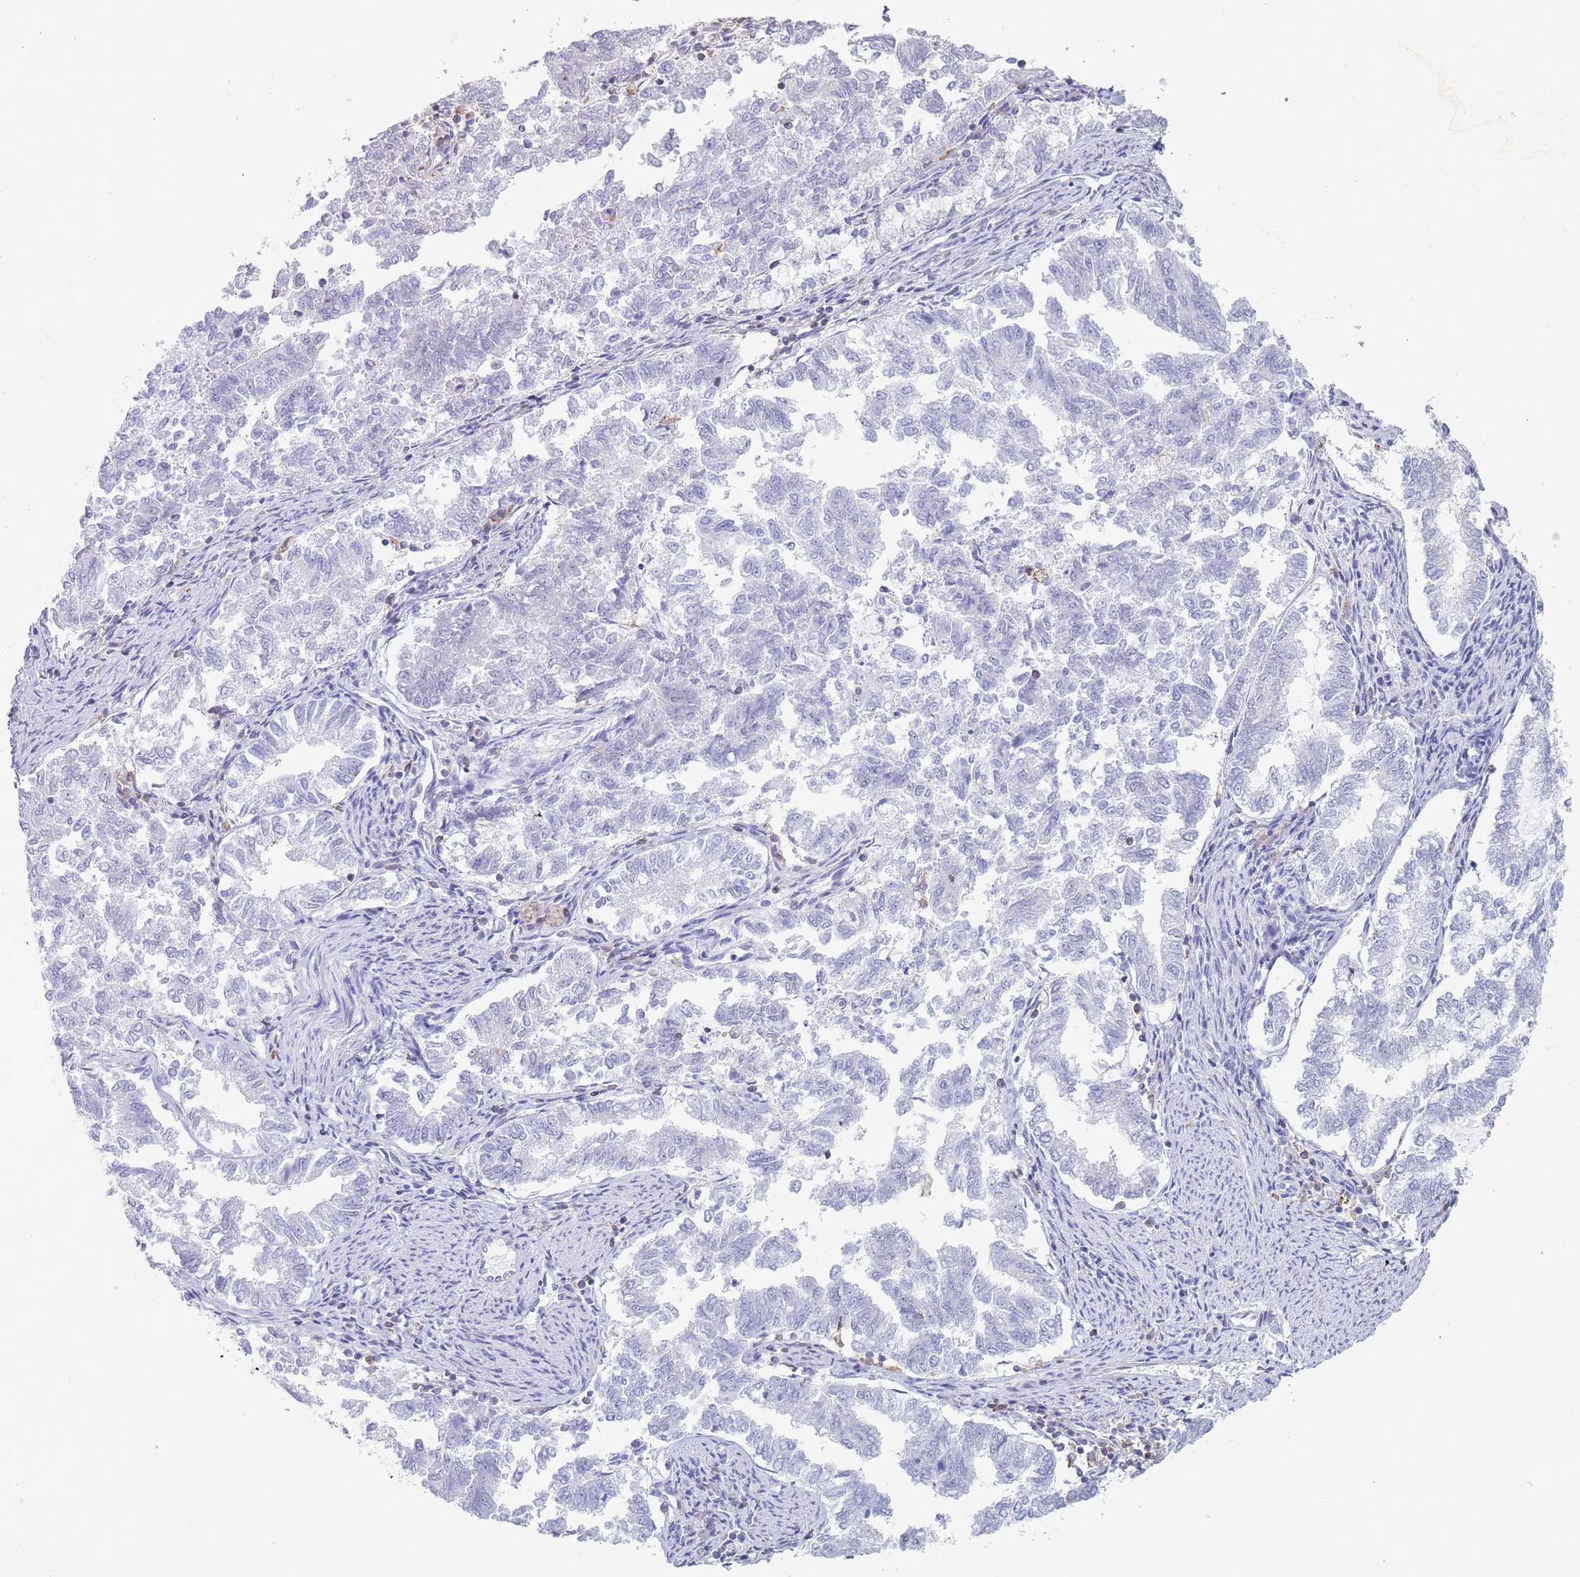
{"staining": {"intensity": "negative", "quantity": "none", "location": "none"}, "tissue": "endometrial cancer", "cell_type": "Tumor cells", "image_type": "cancer", "snomed": [{"axis": "morphology", "description": "Adenocarcinoma, NOS"}, {"axis": "topography", "description": "Endometrium"}], "caption": "DAB immunohistochemical staining of human endometrial adenocarcinoma shows no significant positivity in tumor cells.", "gene": "LPXN", "patient": {"sex": "female", "age": 79}}